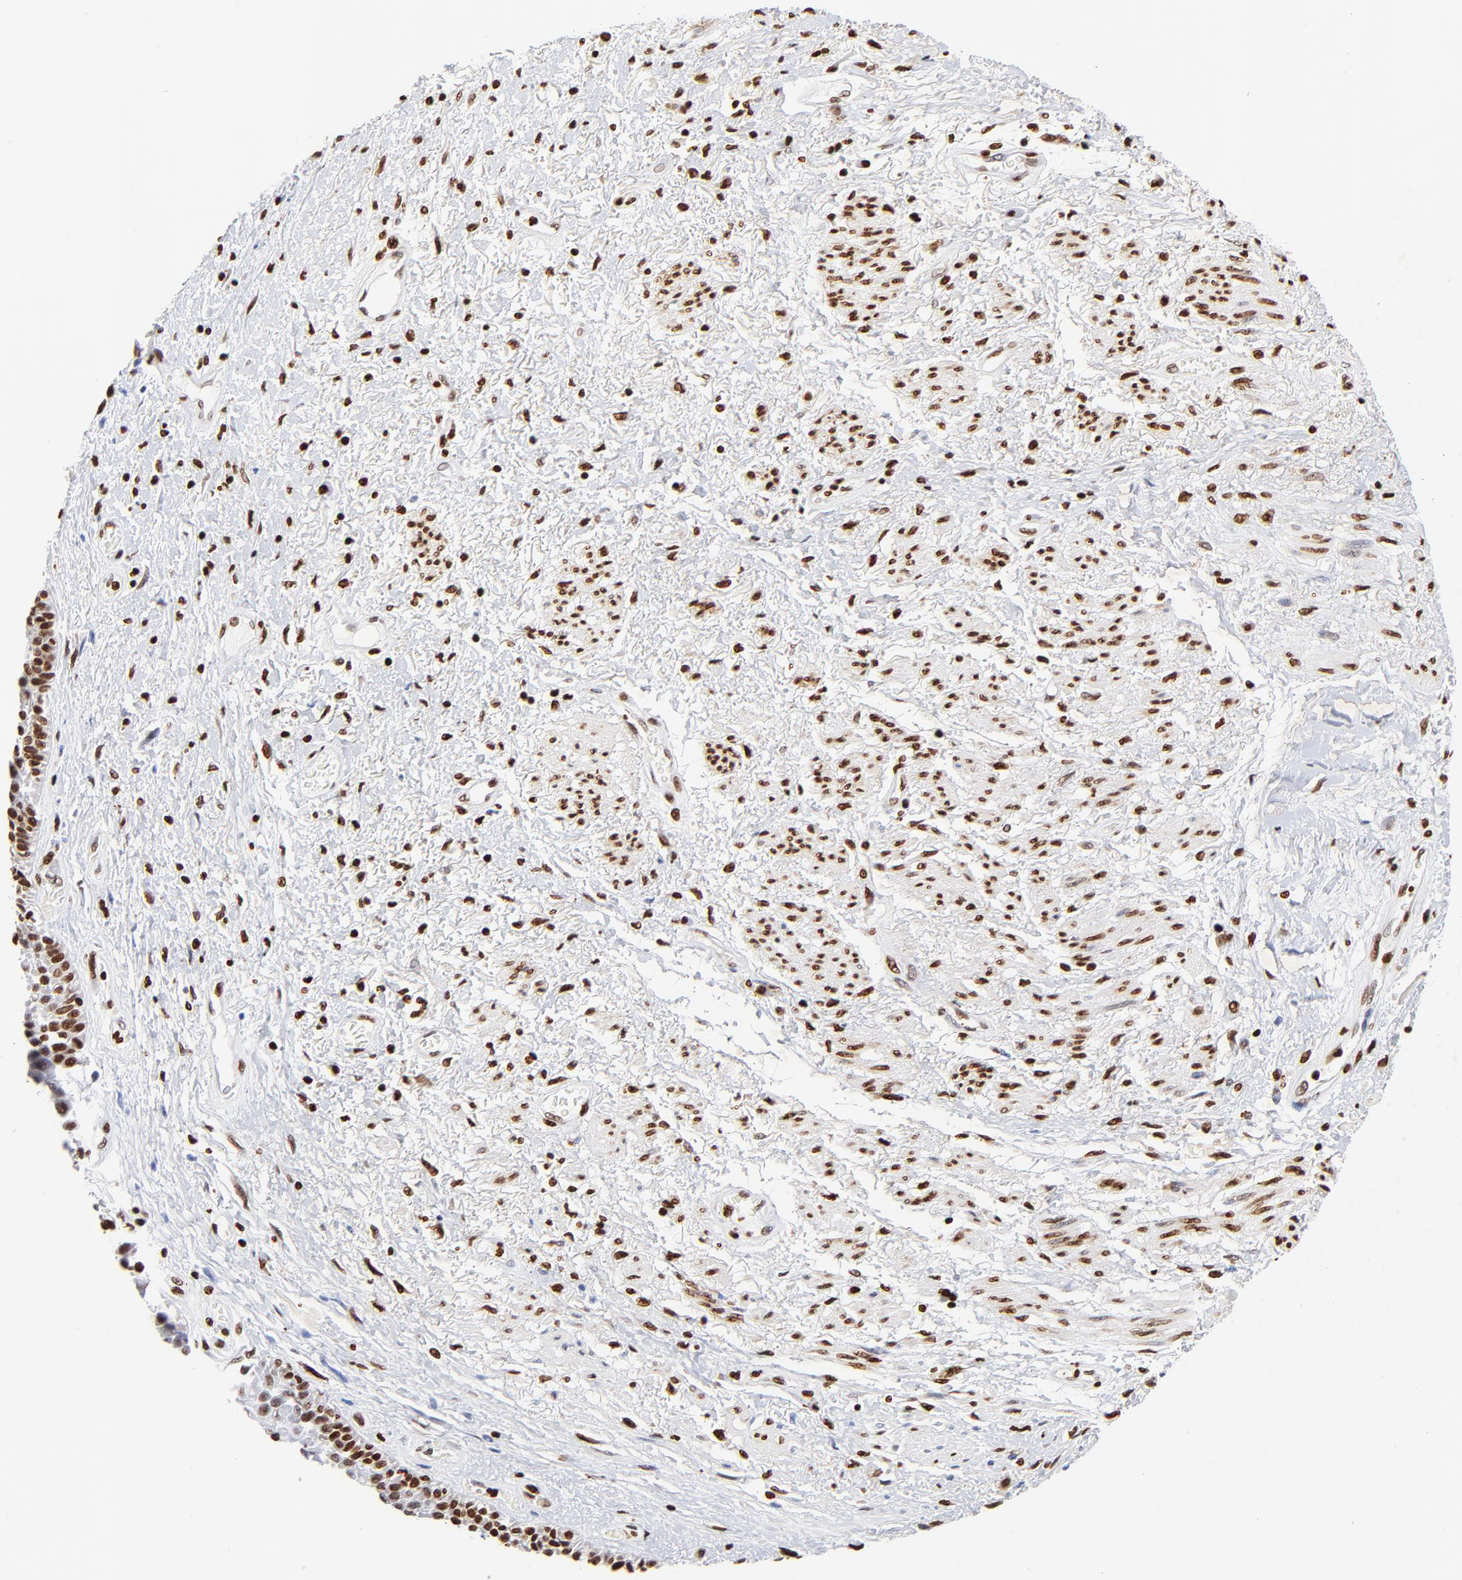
{"staining": {"intensity": "strong", "quantity": ">75%", "location": "nuclear"}, "tissue": "skin", "cell_type": "Epidermal cells", "image_type": "normal", "snomed": [{"axis": "morphology", "description": "Normal tissue, NOS"}, {"axis": "topography", "description": "Anal"}], "caption": "Skin stained with immunohistochemistry (IHC) displays strong nuclear expression in approximately >75% of epidermal cells. Nuclei are stained in blue.", "gene": "FBH1", "patient": {"sex": "female", "age": 46}}